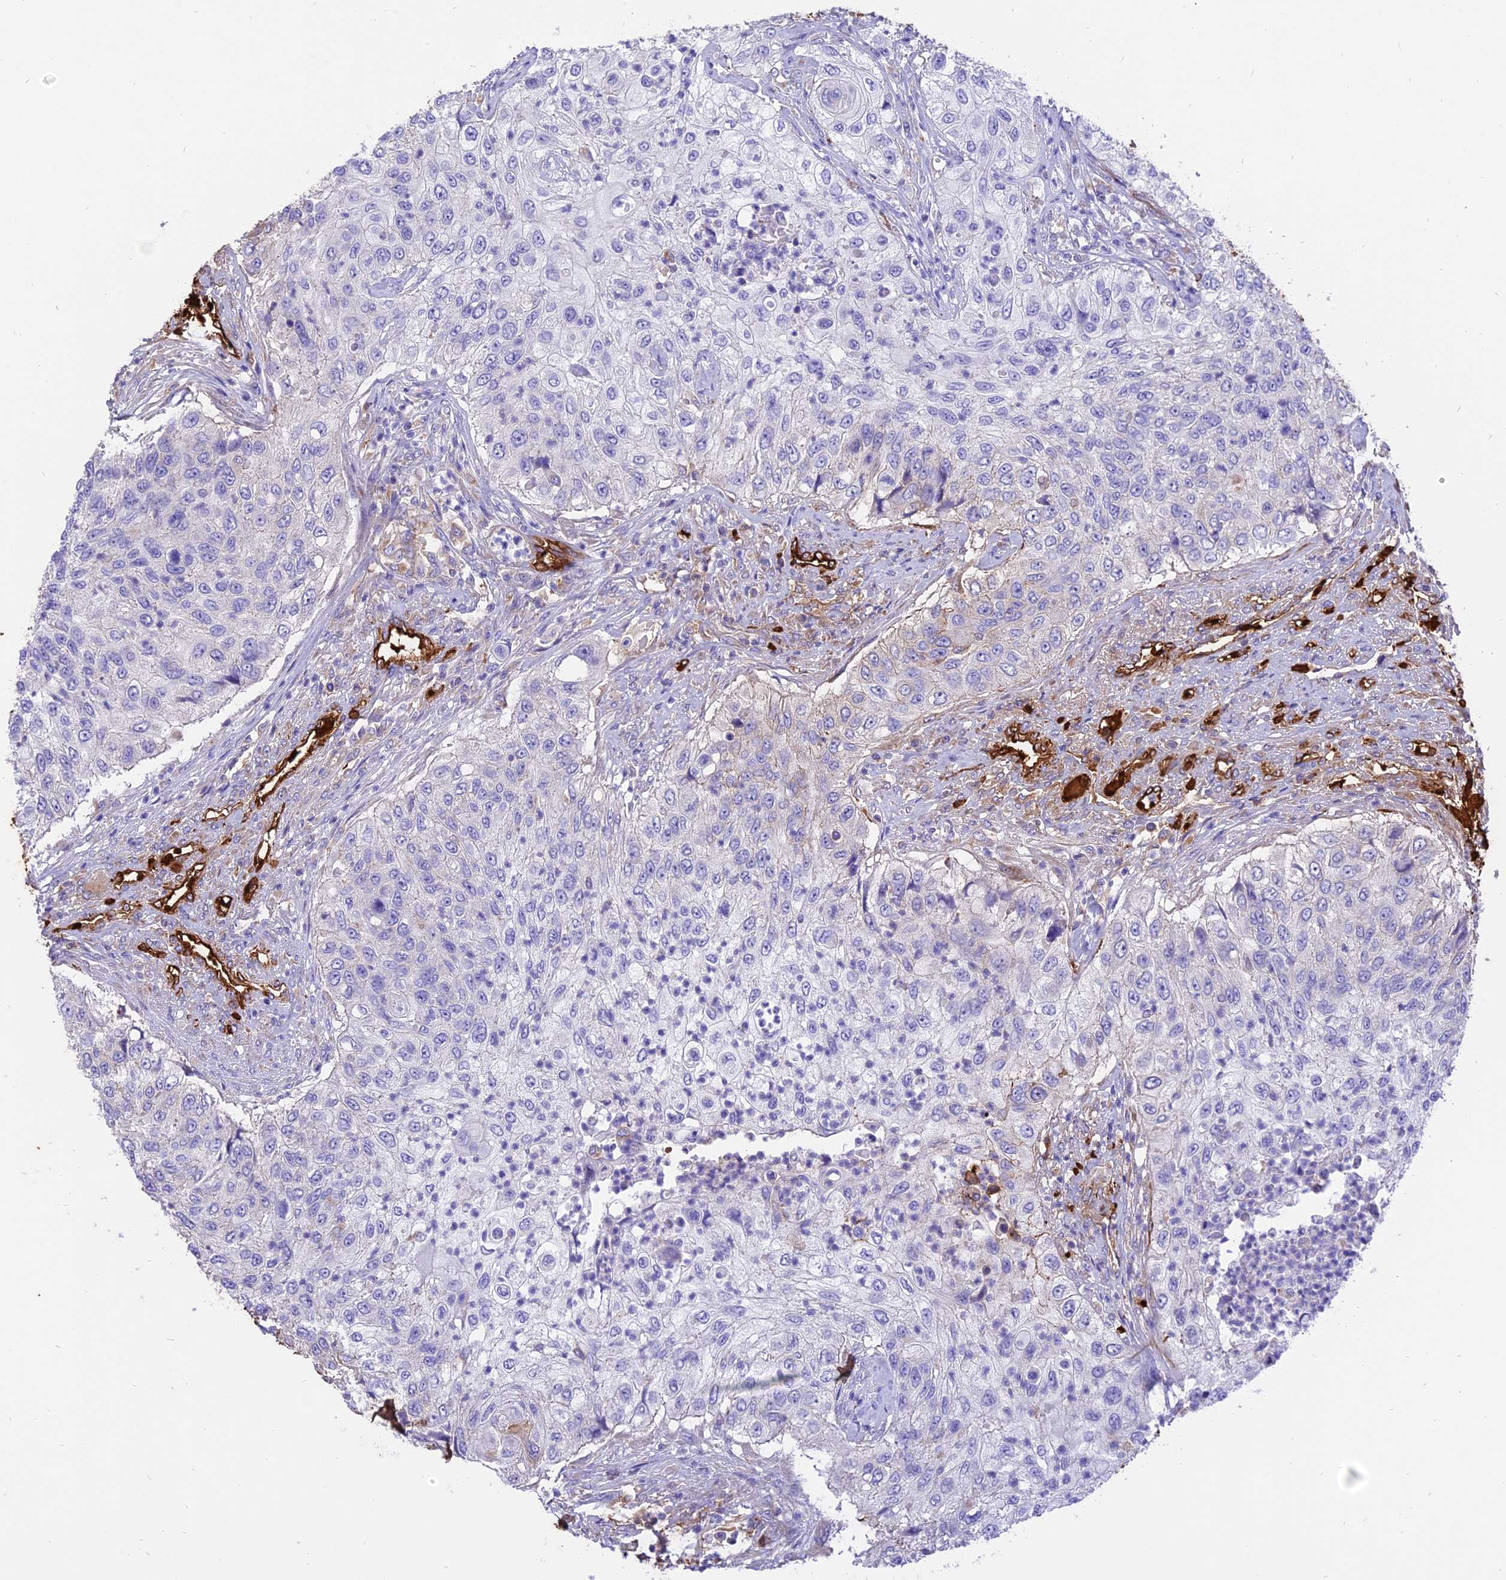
{"staining": {"intensity": "negative", "quantity": "none", "location": "none"}, "tissue": "urothelial cancer", "cell_type": "Tumor cells", "image_type": "cancer", "snomed": [{"axis": "morphology", "description": "Urothelial carcinoma, High grade"}, {"axis": "topography", "description": "Urinary bladder"}], "caption": "The immunohistochemistry photomicrograph has no significant expression in tumor cells of urothelial carcinoma (high-grade) tissue.", "gene": "TTC4", "patient": {"sex": "female", "age": 60}}